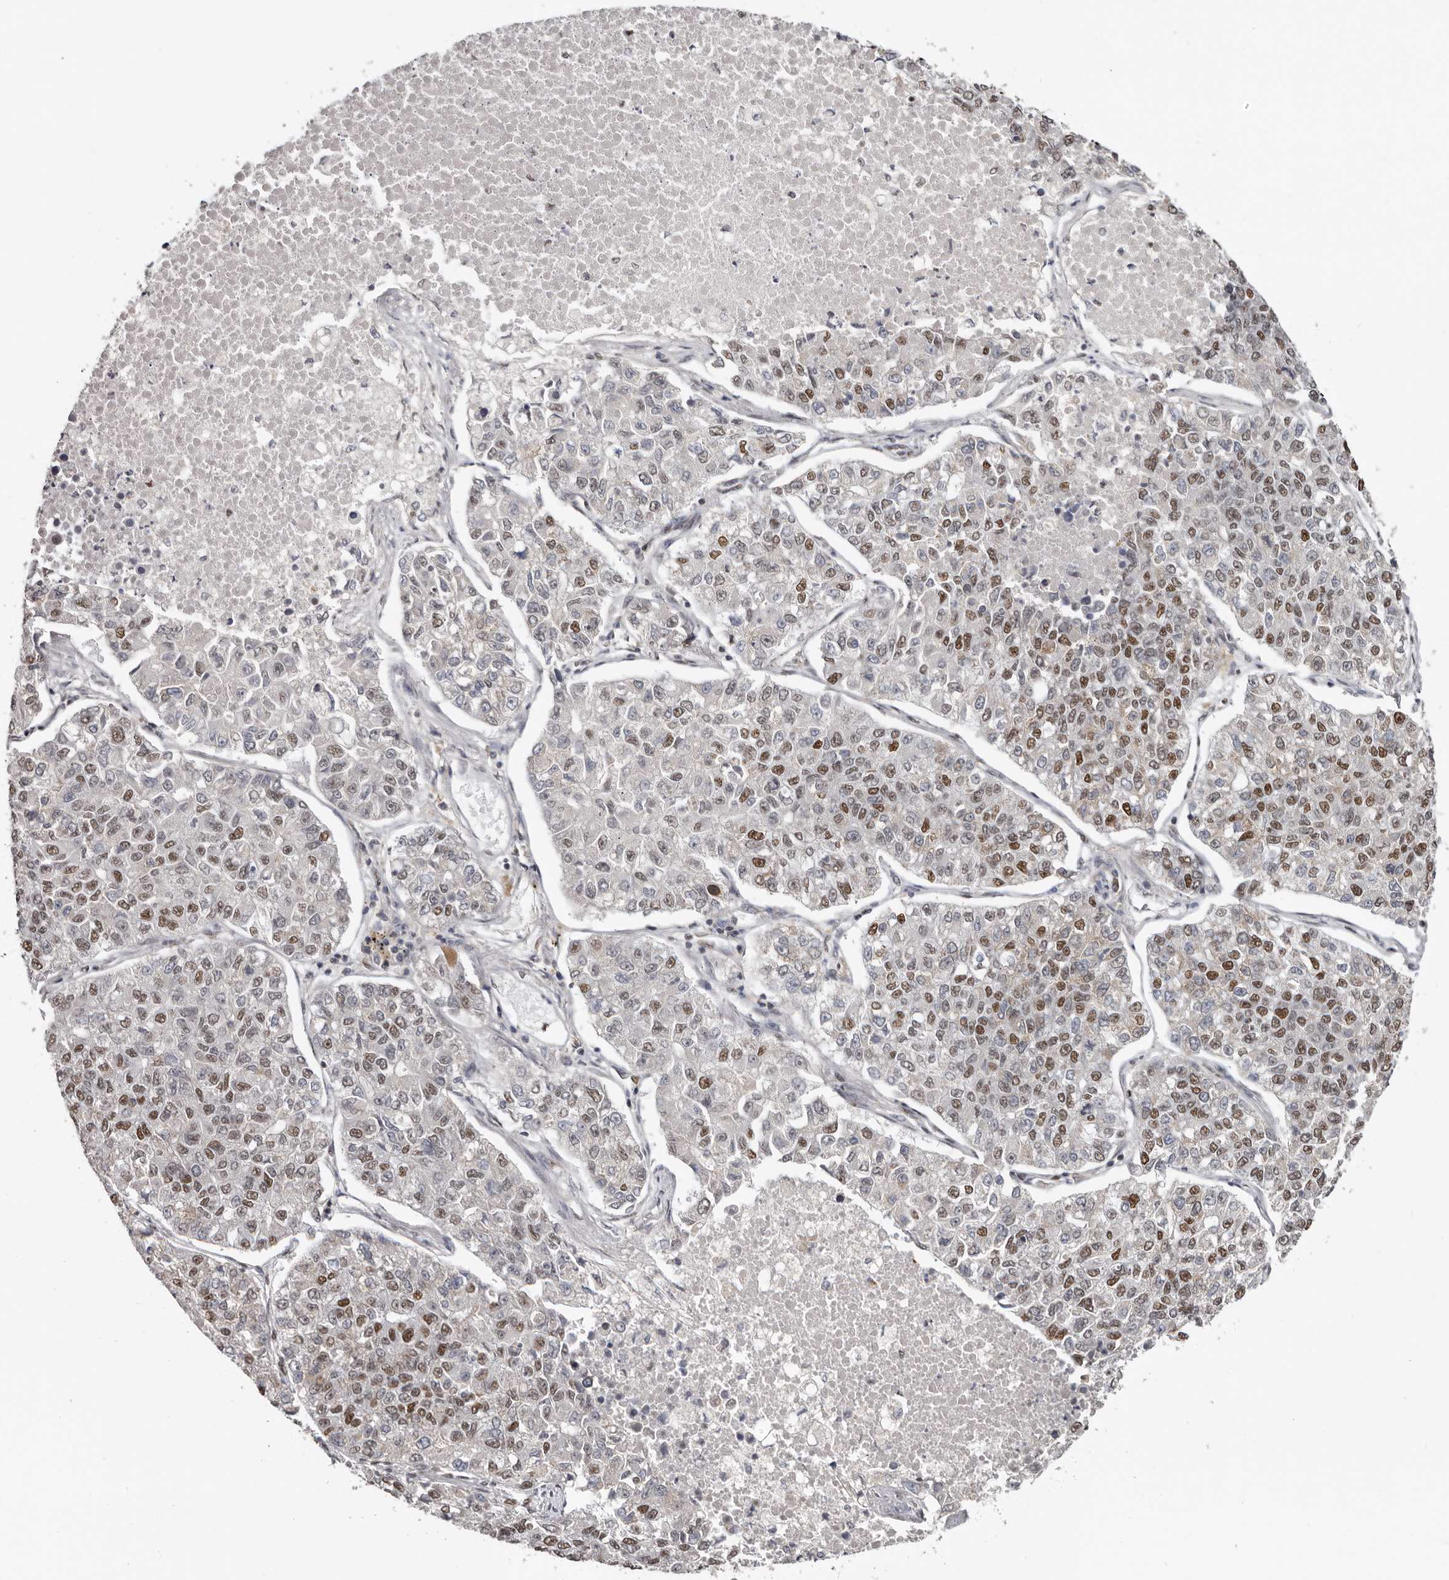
{"staining": {"intensity": "moderate", "quantity": ">75%", "location": "nuclear"}, "tissue": "lung cancer", "cell_type": "Tumor cells", "image_type": "cancer", "snomed": [{"axis": "morphology", "description": "Adenocarcinoma, NOS"}, {"axis": "topography", "description": "Lung"}], "caption": "Lung cancer (adenocarcinoma) stained with immunohistochemistry reveals moderate nuclear expression in approximately >75% of tumor cells.", "gene": "SCAF4", "patient": {"sex": "male", "age": 49}}